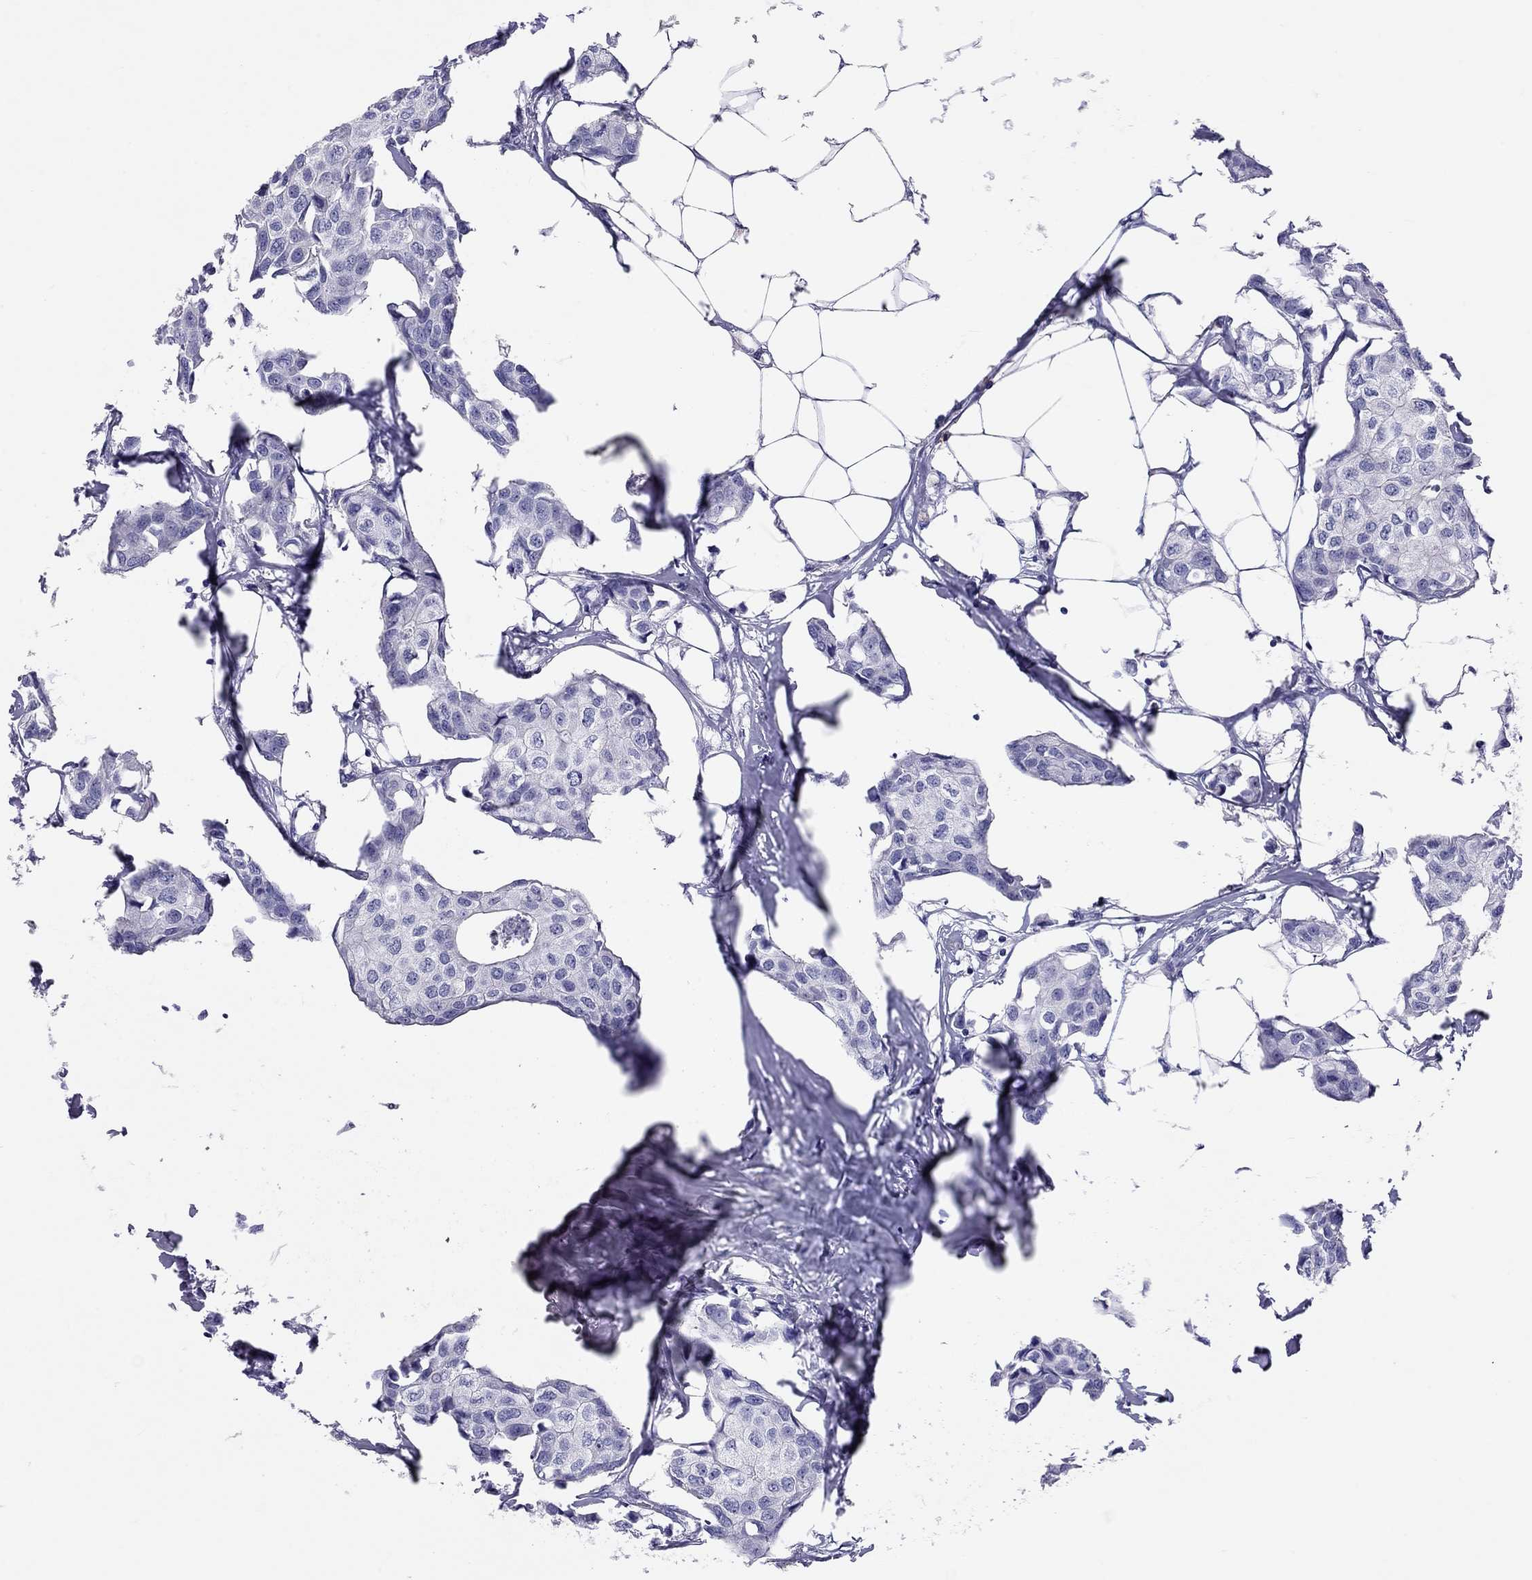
{"staining": {"intensity": "negative", "quantity": "none", "location": "none"}, "tissue": "breast cancer", "cell_type": "Tumor cells", "image_type": "cancer", "snomed": [{"axis": "morphology", "description": "Duct carcinoma"}, {"axis": "topography", "description": "Breast"}], "caption": "Tumor cells show no significant protein expression in breast cancer (infiltrating ductal carcinoma).", "gene": "CALHM1", "patient": {"sex": "female", "age": 80}}